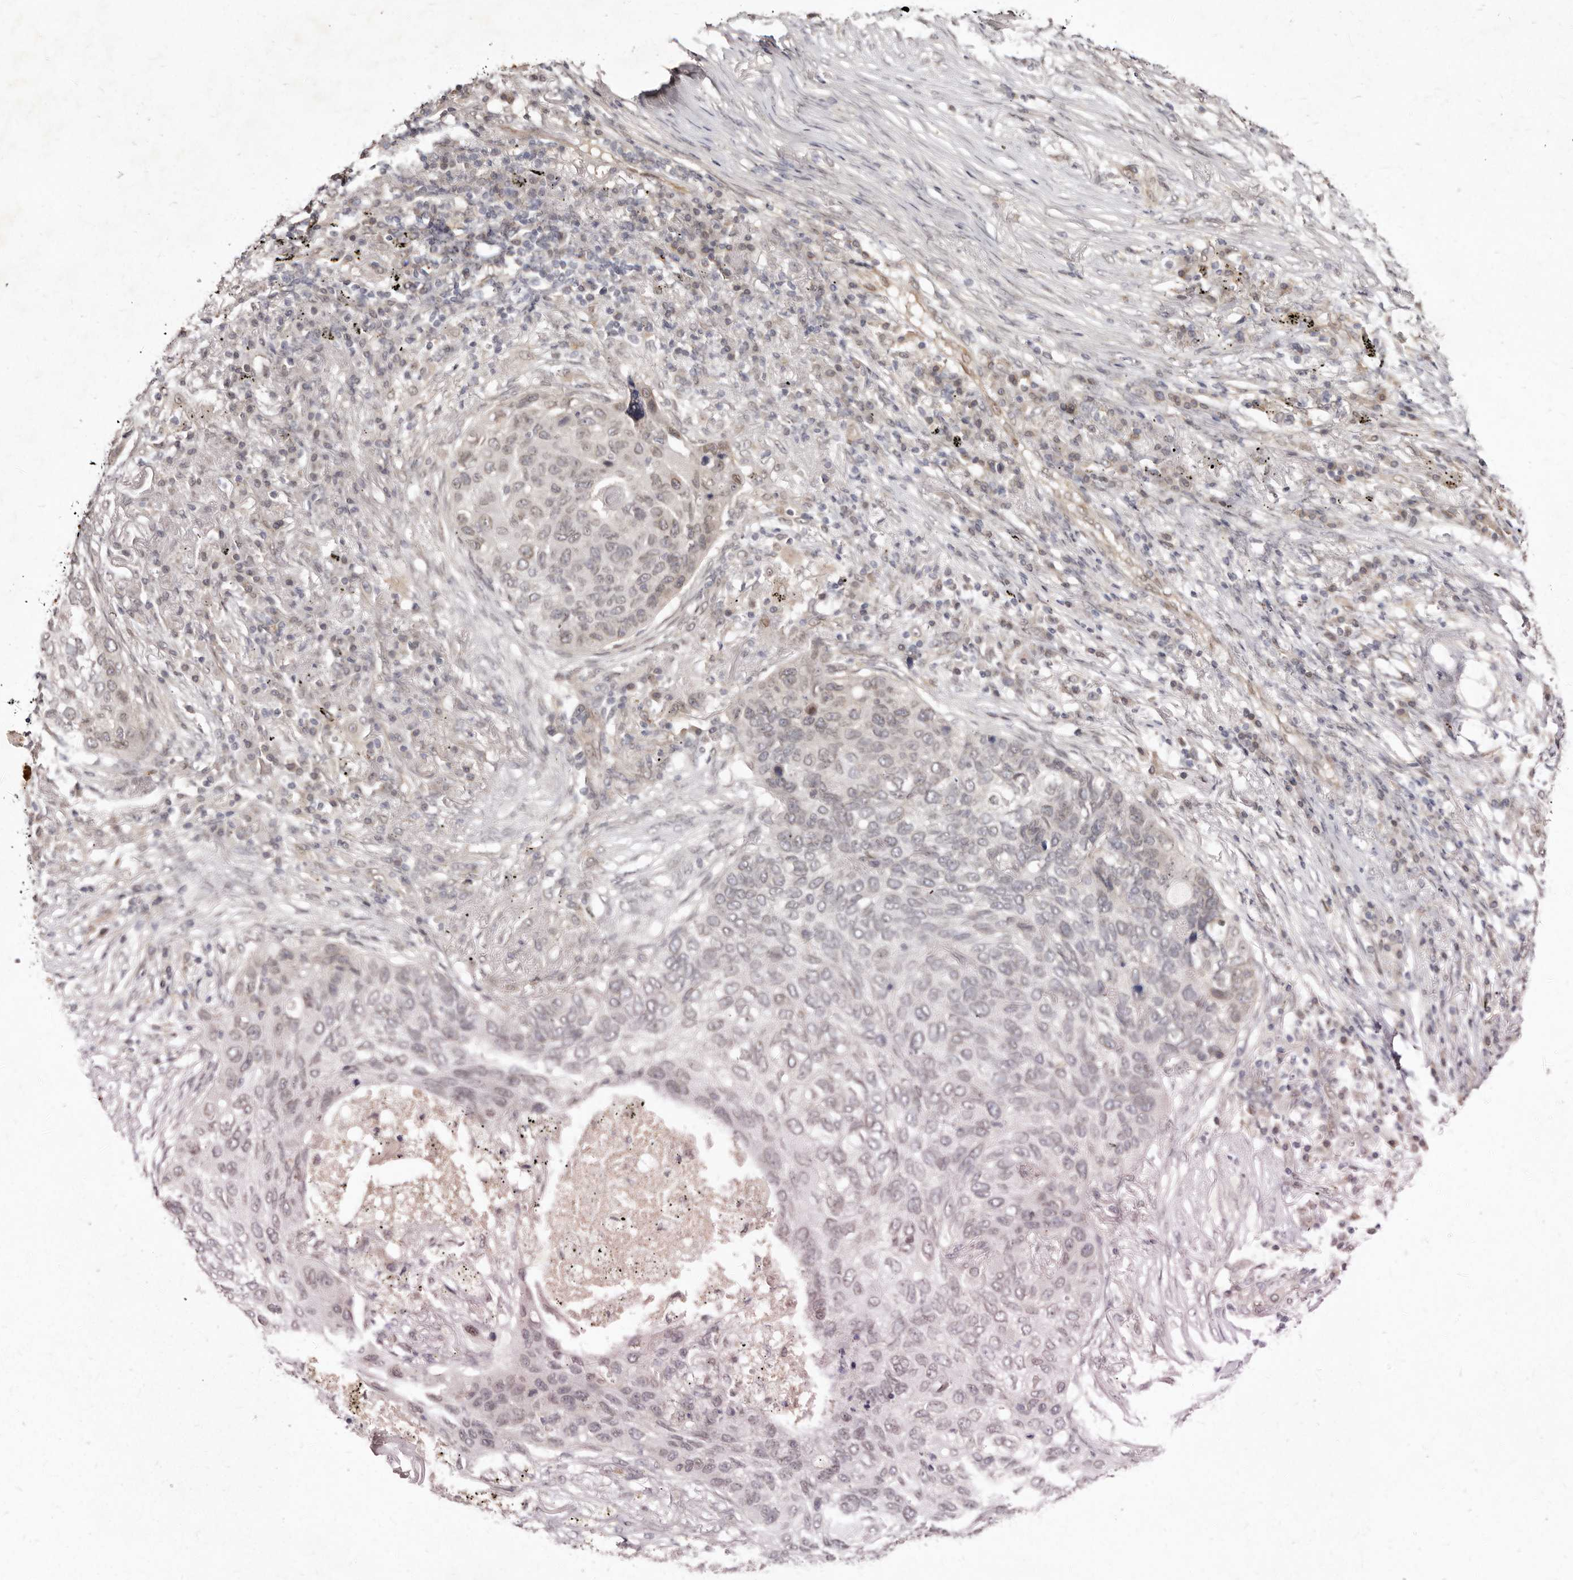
{"staining": {"intensity": "weak", "quantity": "<25%", "location": "nuclear"}, "tissue": "lung cancer", "cell_type": "Tumor cells", "image_type": "cancer", "snomed": [{"axis": "morphology", "description": "Squamous cell carcinoma, NOS"}, {"axis": "topography", "description": "Lung"}], "caption": "Micrograph shows no protein staining in tumor cells of squamous cell carcinoma (lung) tissue. (DAB (3,3'-diaminobenzidine) immunohistochemistry (IHC) with hematoxylin counter stain).", "gene": "LCORL", "patient": {"sex": "female", "age": 63}}